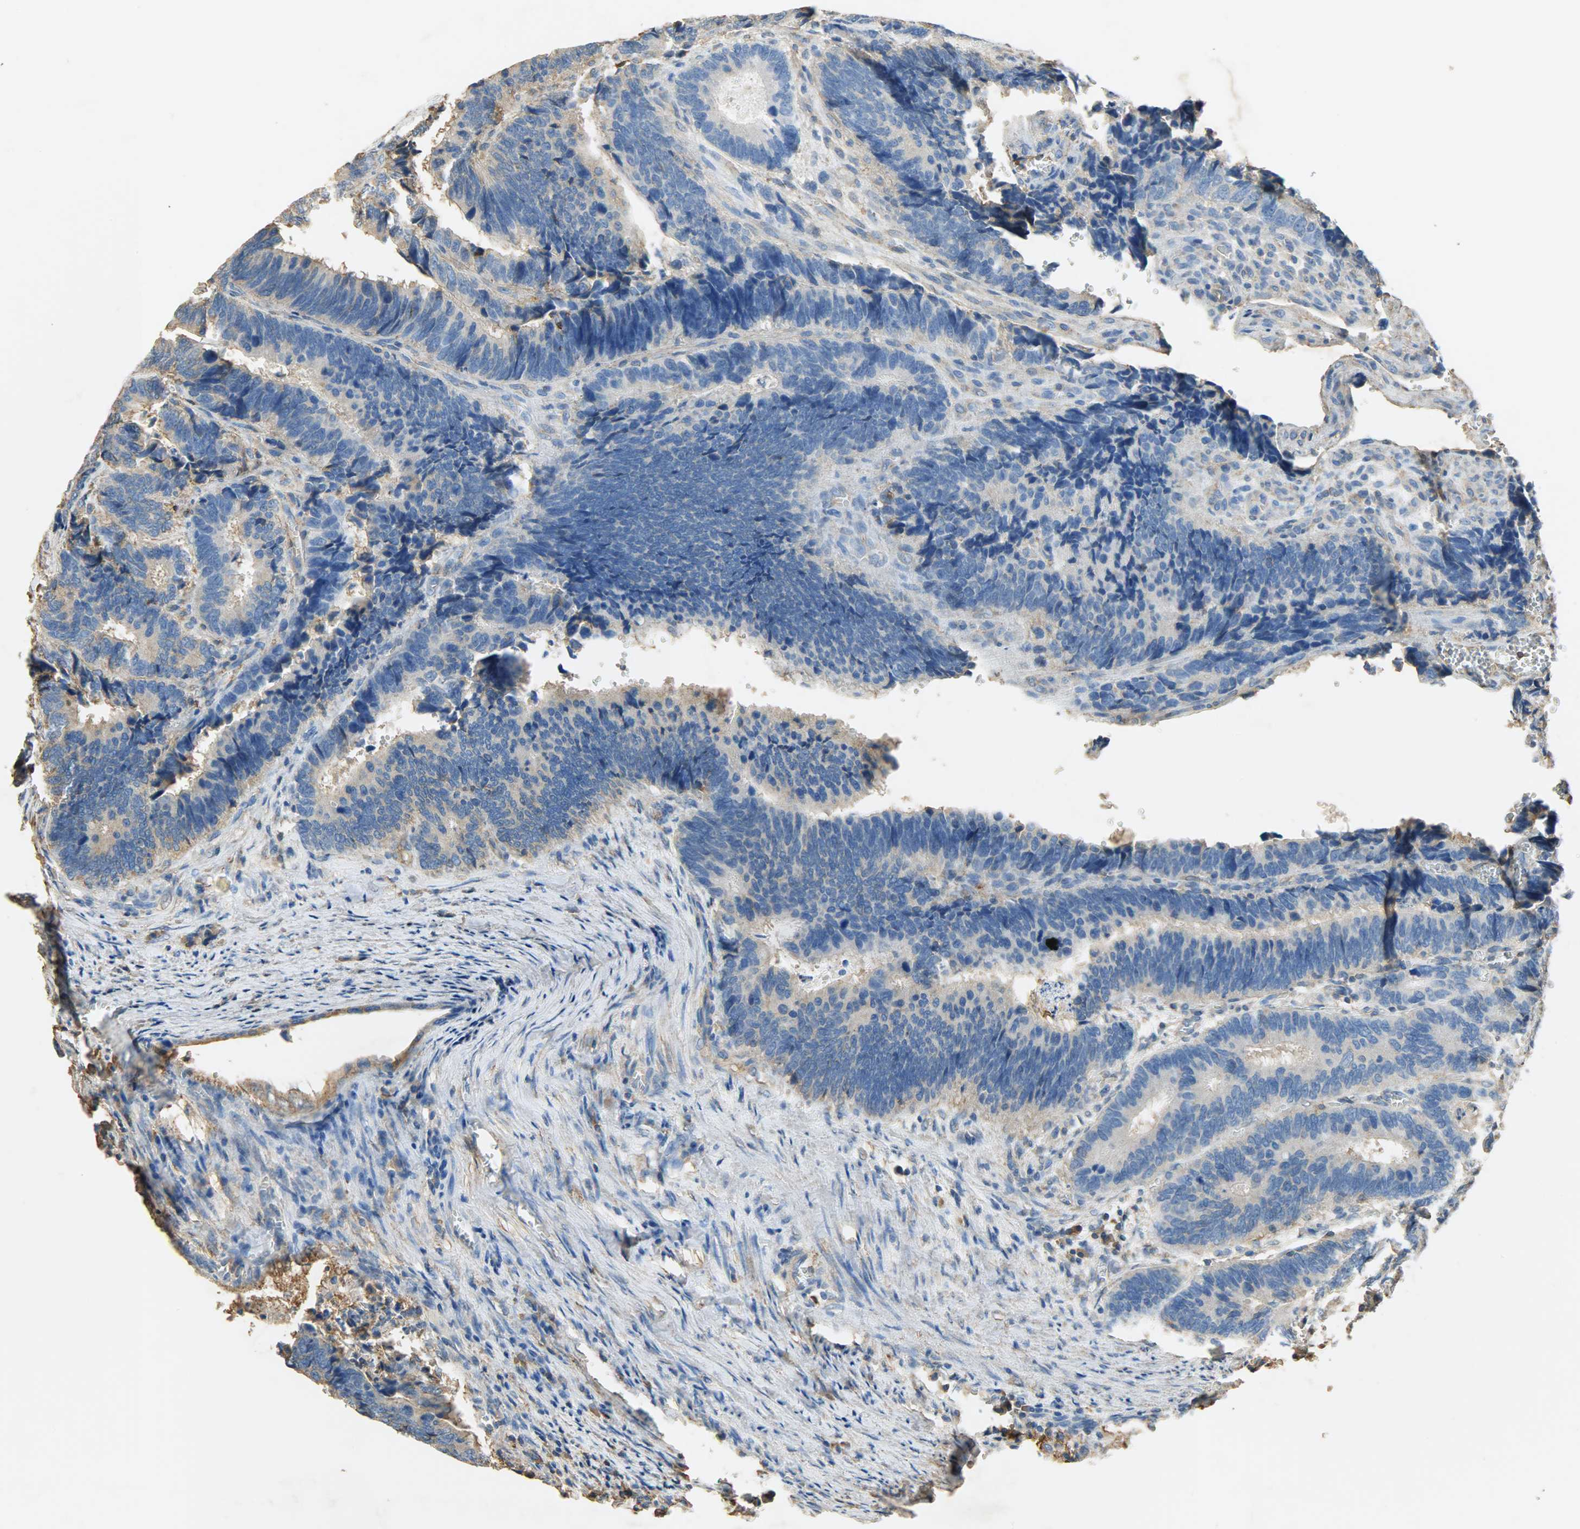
{"staining": {"intensity": "weak", "quantity": "25%-75%", "location": "cytoplasmic/membranous"}, "tissue": "colorectal cancer", "cell_type": "Tumor cells", "image_type": "cancer", "snomed": [{"axis": "morphology", "description": "Adenocarcinoma, NOS"}, {"axis": "topography", "description": "Colon"}], "caption": "Protein expression analysis of adenocarcinoma (colorectal) shows weak cytoplasmic/membranous staining in about 25%-75% of tumor cells. (Brightfield microscopy of DAB IHC at high magnification).", "gene": "ANXA6", "patient": {"sex": "male", "age": 72}}